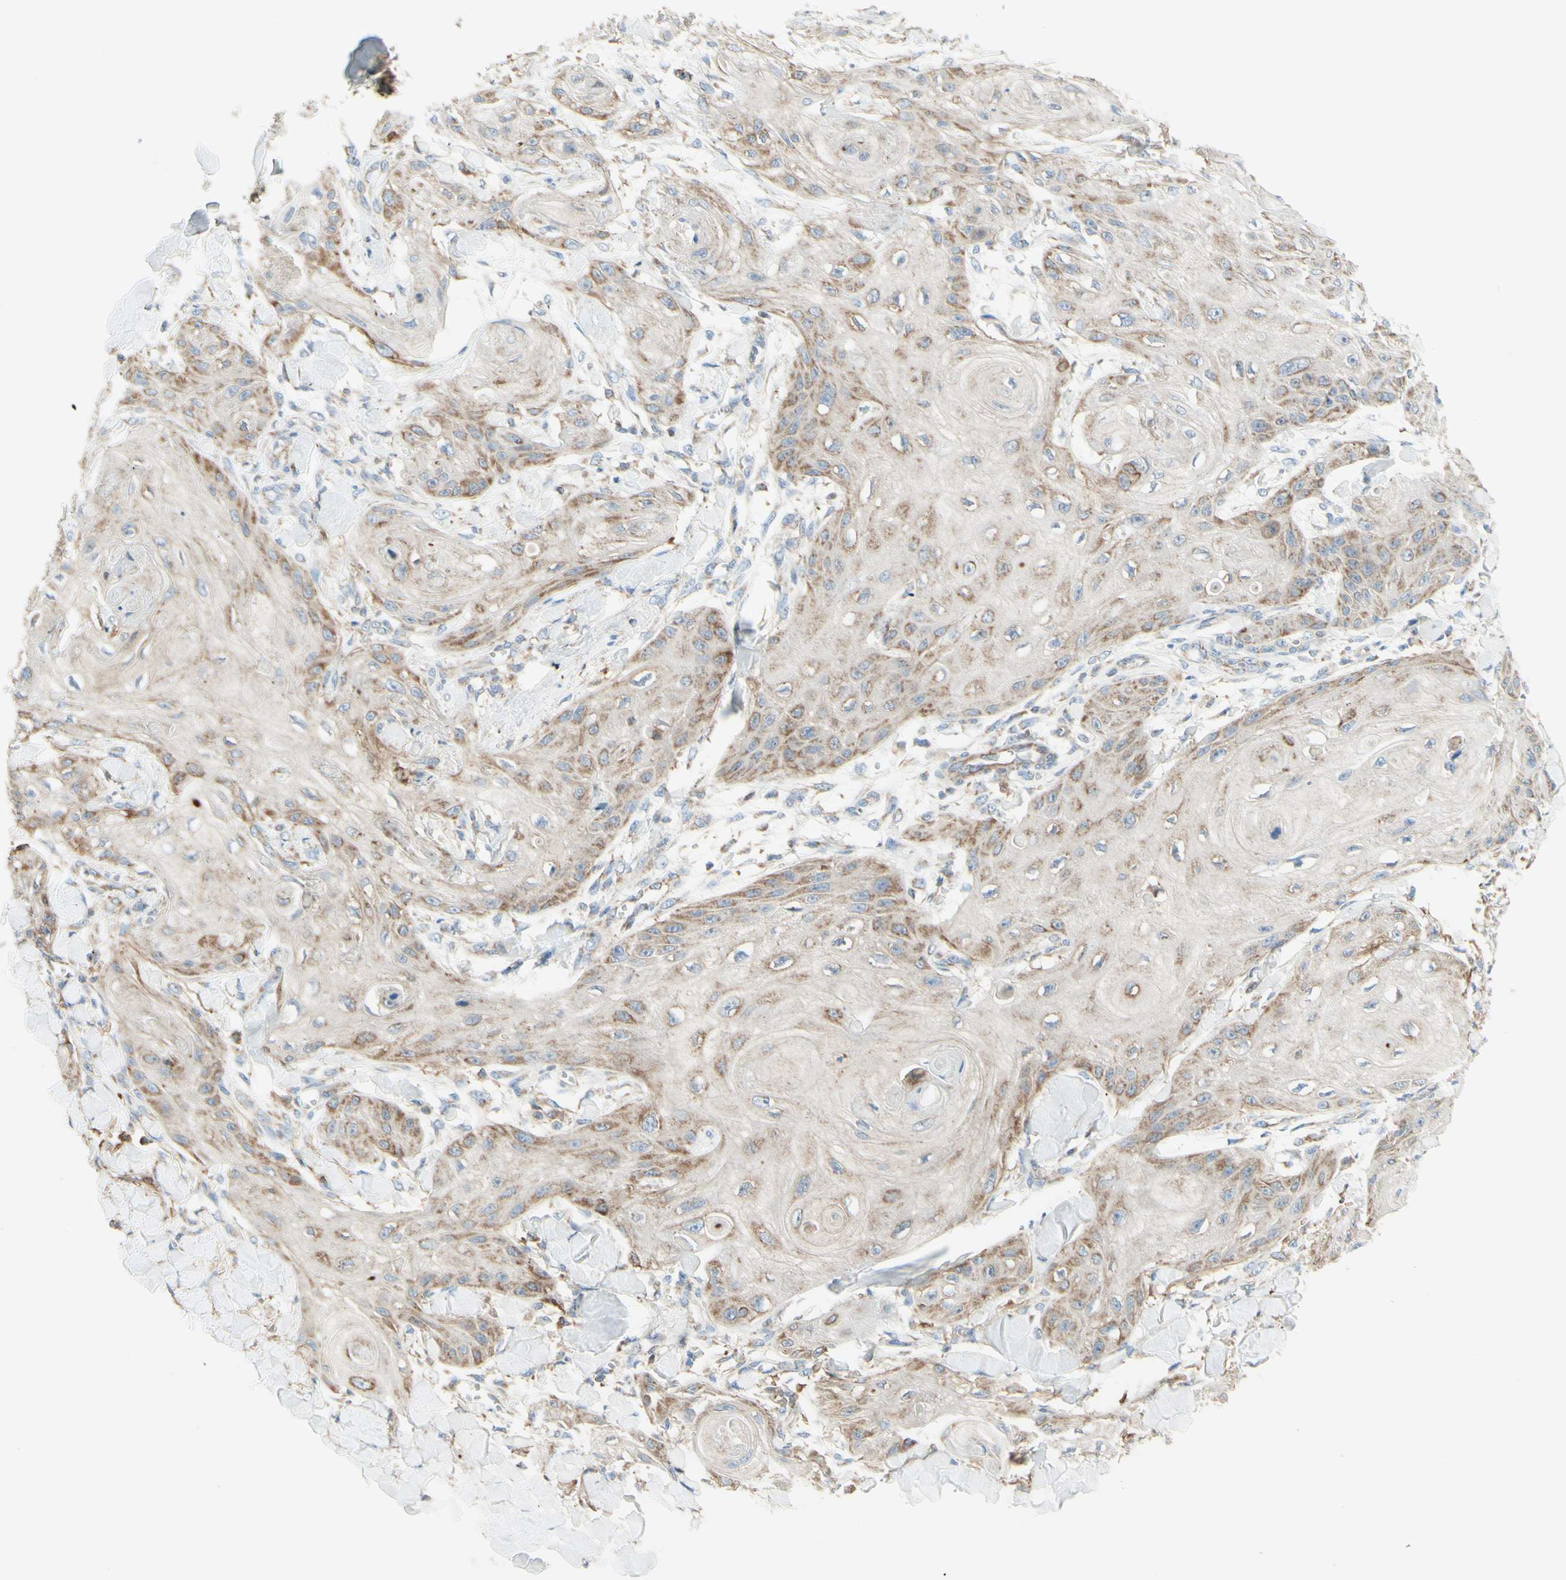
{"staining": {"intensity": "weak", "quantity": ">75%", "location": "cytoplasmic/membranous"}, "tissue": "skin cancer", "cell_type": "Tumor cells", "image_type": "cancer", "snomed": [{"axis": "morphology", "description": "Squamous cell carcinoma, NOS"}, {"axis": "topography", "description": "Skin"}], "caption": "Immunohistochemistry (IHC) (DAB) staining of skin cancer (squamous cell carcinoma) exhibits weak cytoplasmic/membranous protein positivity in about >75% of tumor cells. The staining is performed using DAB brown chromogen to label protein expression. The nuclei are counter-stained blue using hematoxylin.", "gene": "ARMC10", "patient": {"sex": "male", "age": 74}}